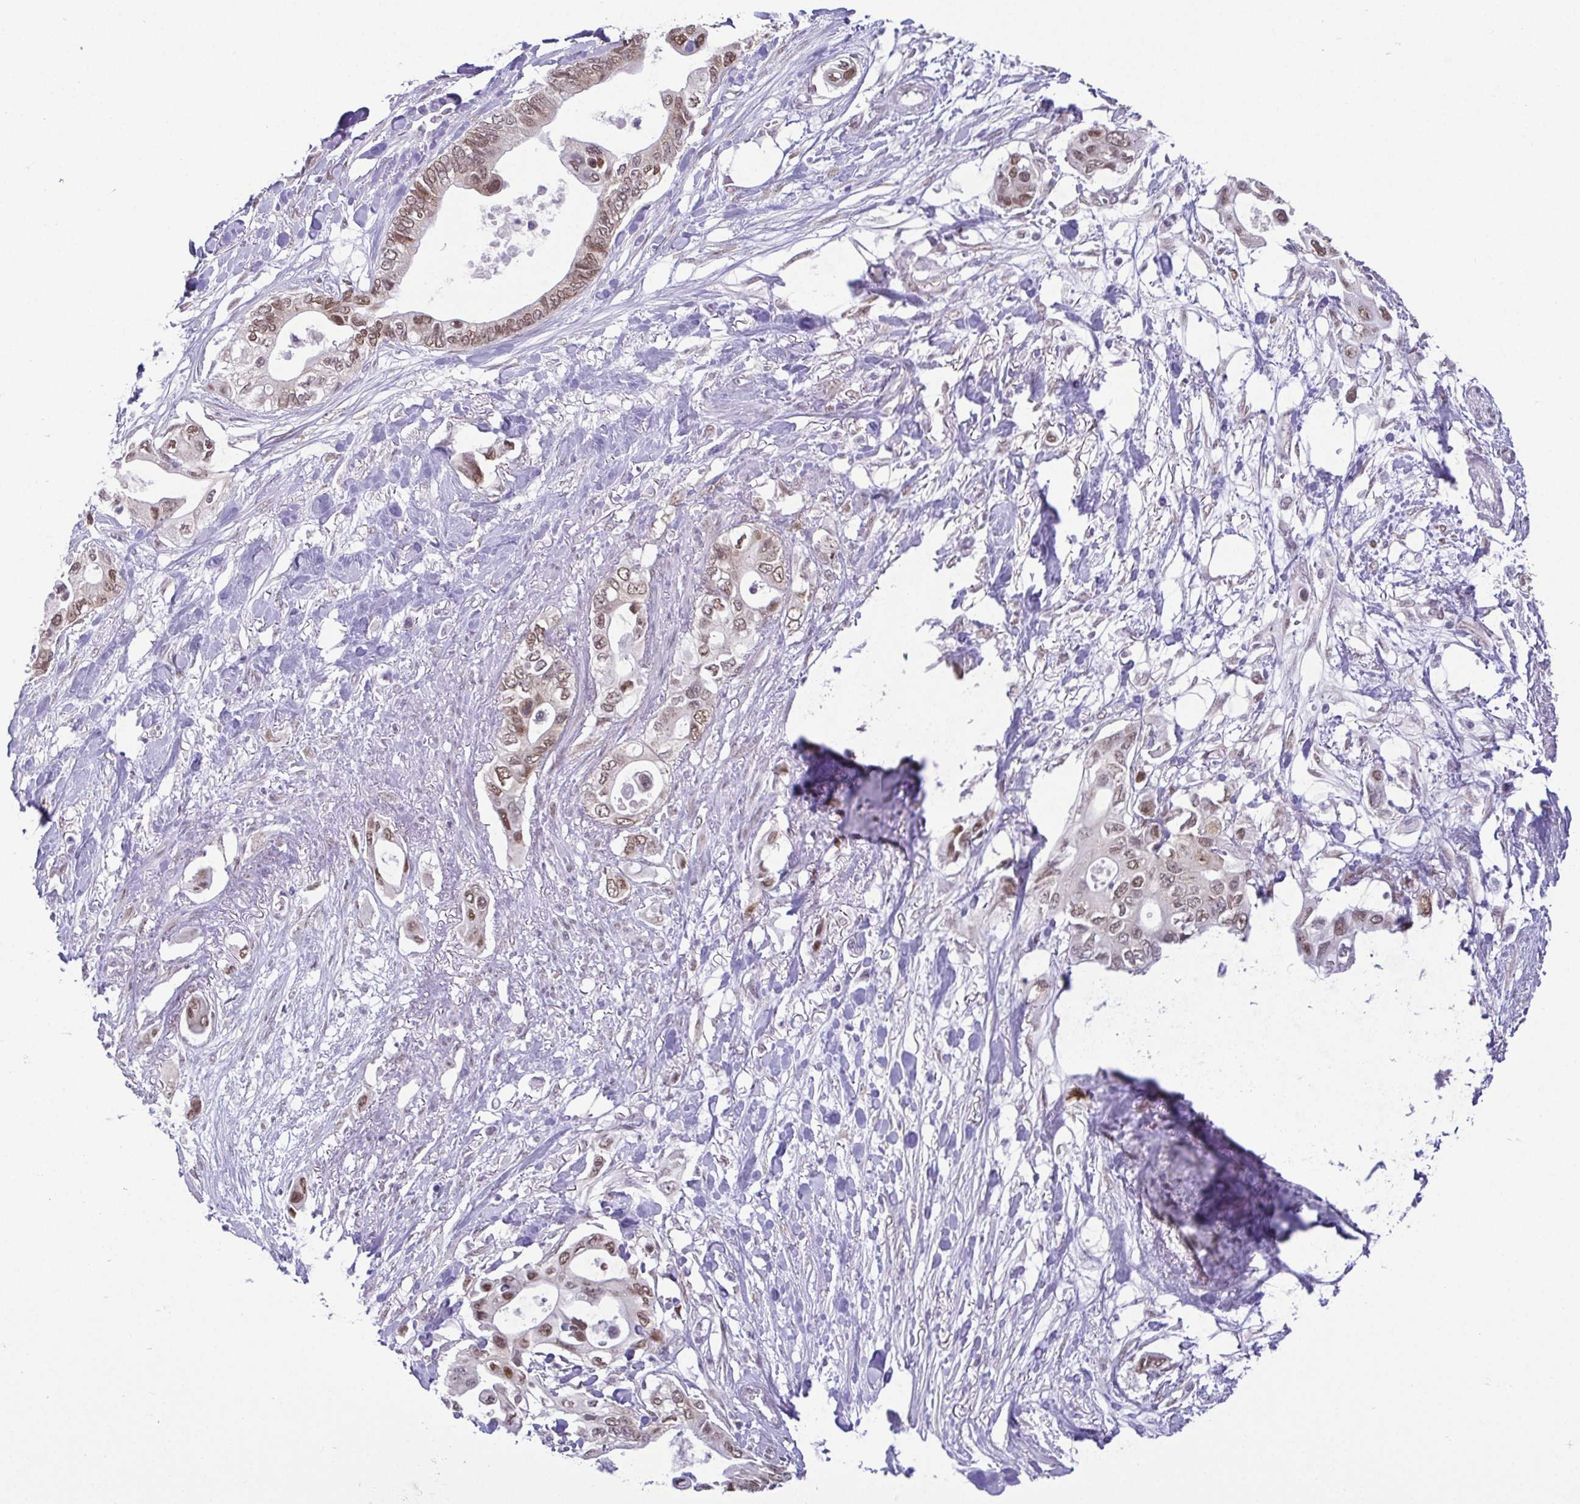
{"staining": {"intensity": "moderate", "quantity": ">75%", "location": "nuclear"}, "tissue": "pancreatic cancer", "cell_type": "Tumor cells", "image_type": "cancer", "snomed": [{"axis": "morphology", "description": "Adenocarcinoma, NOS"}, {"axis": "topography", "description": "Pancreas"}], "caption": "Immunohistochemistry (IHC) of pancreatic cancer (adenocarcinoma) exhibits medium levels of moderate nuclear staining in about >75% of tumor cells.", "gene": "RBM3", "patient": {"sex": "female", "age": 63}}